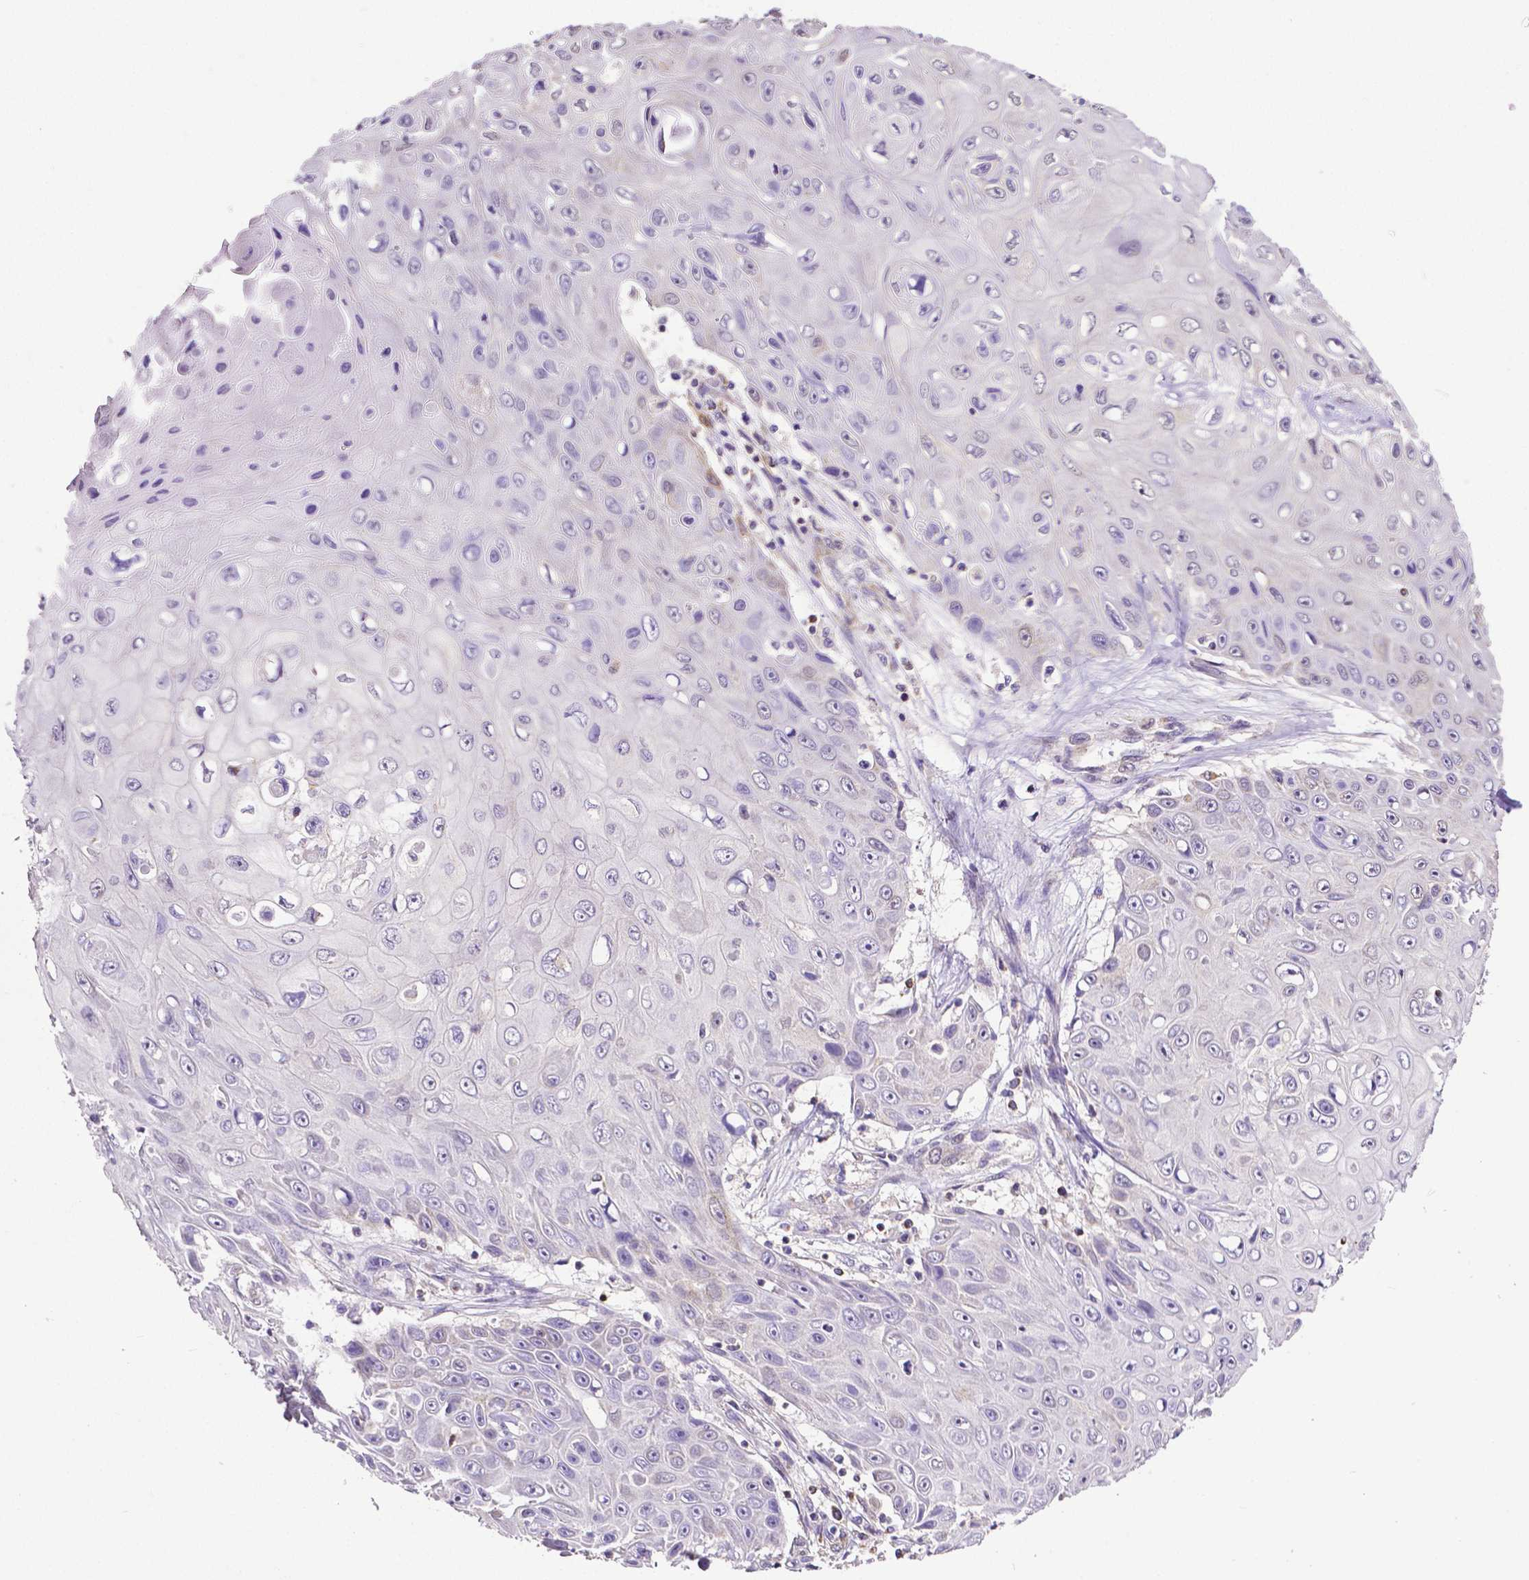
{"staining": {"intensity": "negative", "quantity": "none", "location": "none"}, "tissue": "skin cancer", "cell_type": "Tumor cells", "image_type": "cancer", "snomed": [{"axis": "morphology", "description": "Squamous cell carcinoma, NOS"}, {"axis": "topography", "description": "Skin"}], "caption": "Histopathology image shows no protein positivity in tumor cells of skin squamous cell carcinoma tissue.", "gene": "MCL1", "patient": {"sex": "male", "age": 82}}